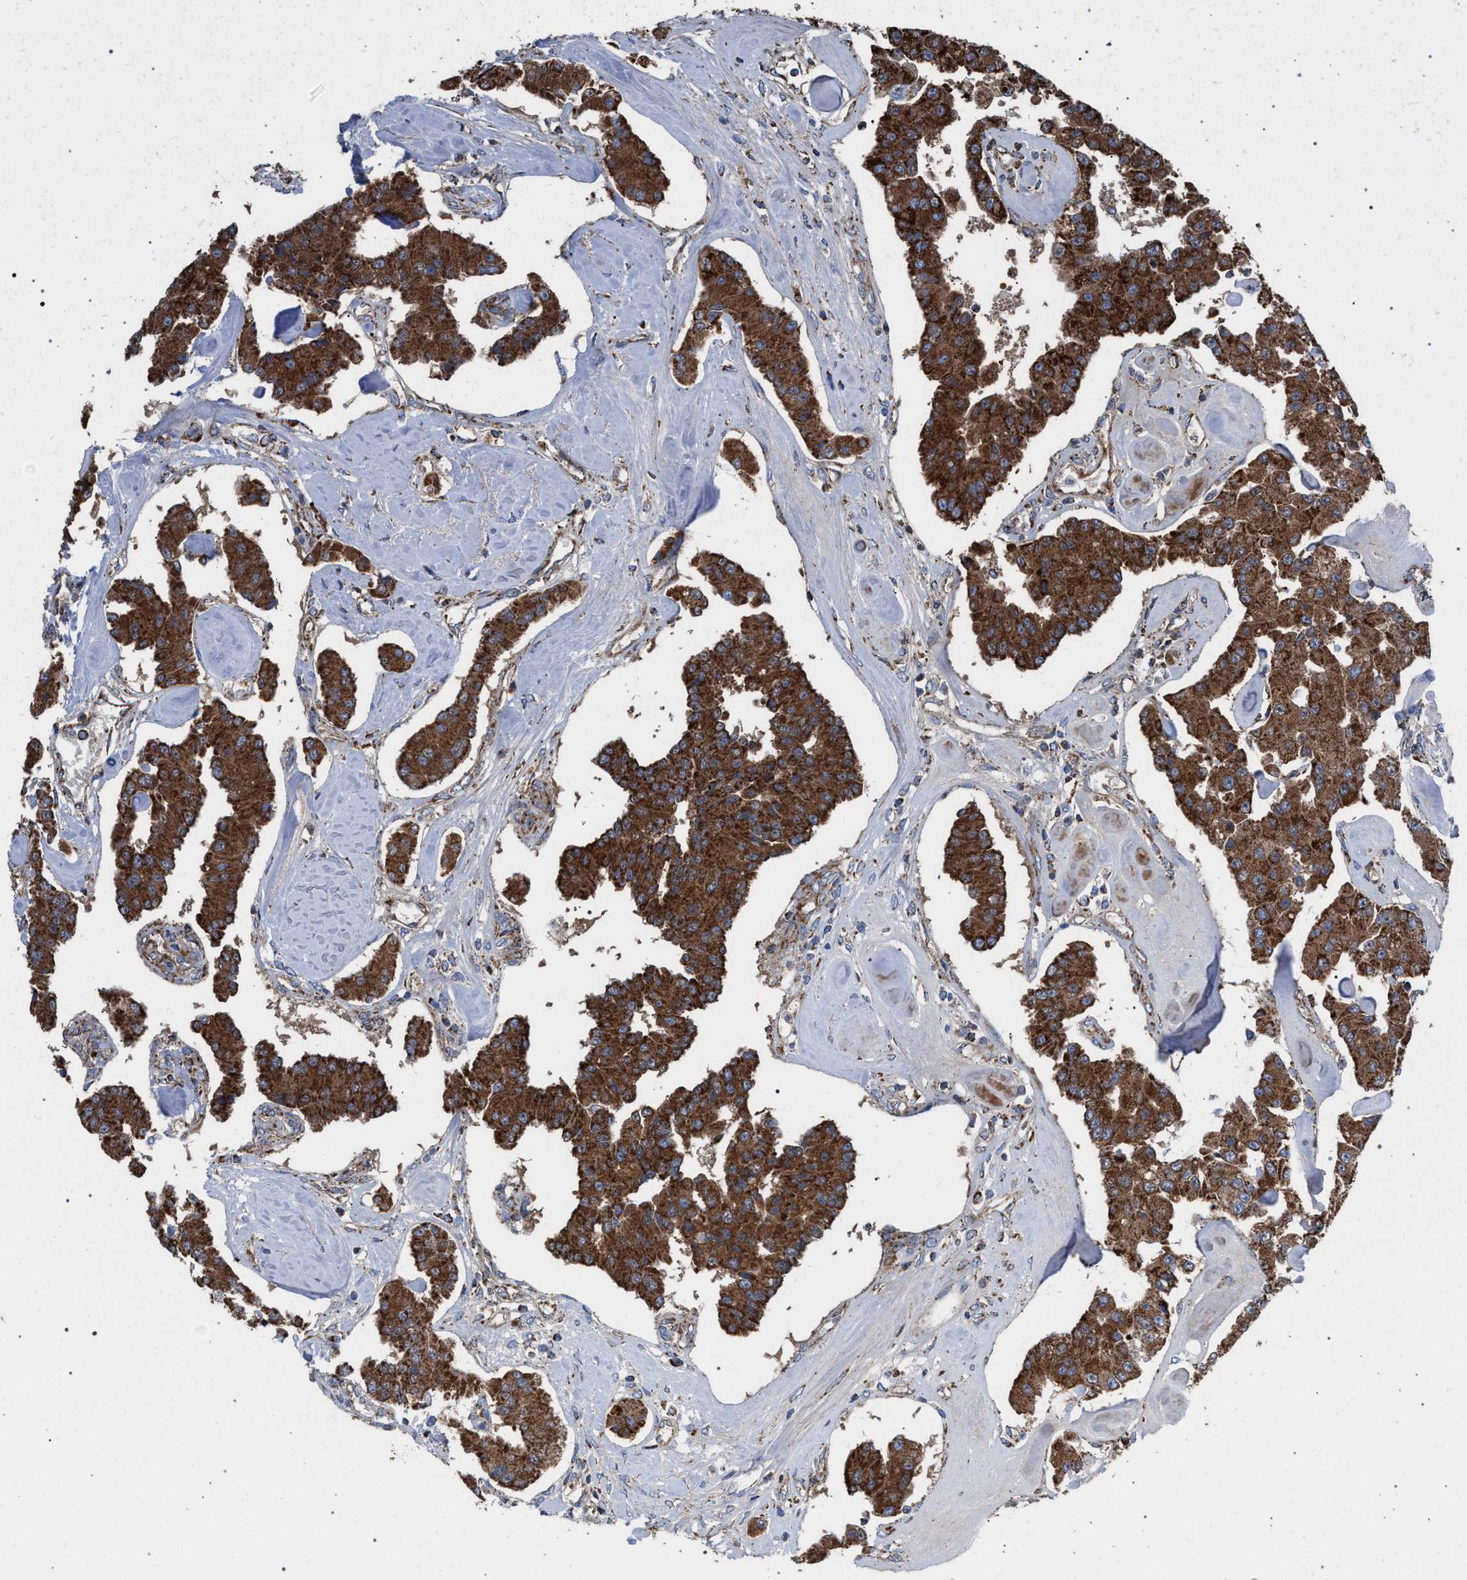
{"staining": {"intensity": "strong", "quantity": ">75%", "location": "cytoplasmic/membranous"}, "tissue": "carcinoid", "cell_type": "Tumor cells", "image_type": "cancer", "snomed": [{"axis": "morphology", "description": "Carcinoid, malignant, NOS"}, {"axis": "topography", "description": "Pancreas"}], "caption": "The histopathology image demonstrates a brown stain indicating the presence of a protein in the cytoplasmic/membranous of tumor cells in carcinoid (malignant). Using DAB (3,3'-diaminobenzidine) (brown) and hematoxylin (blue) stains, captured at high magnification using brightfield microscopy.", "gene": "VPS13A", "patient": {"sex": "male", "age": 41}}